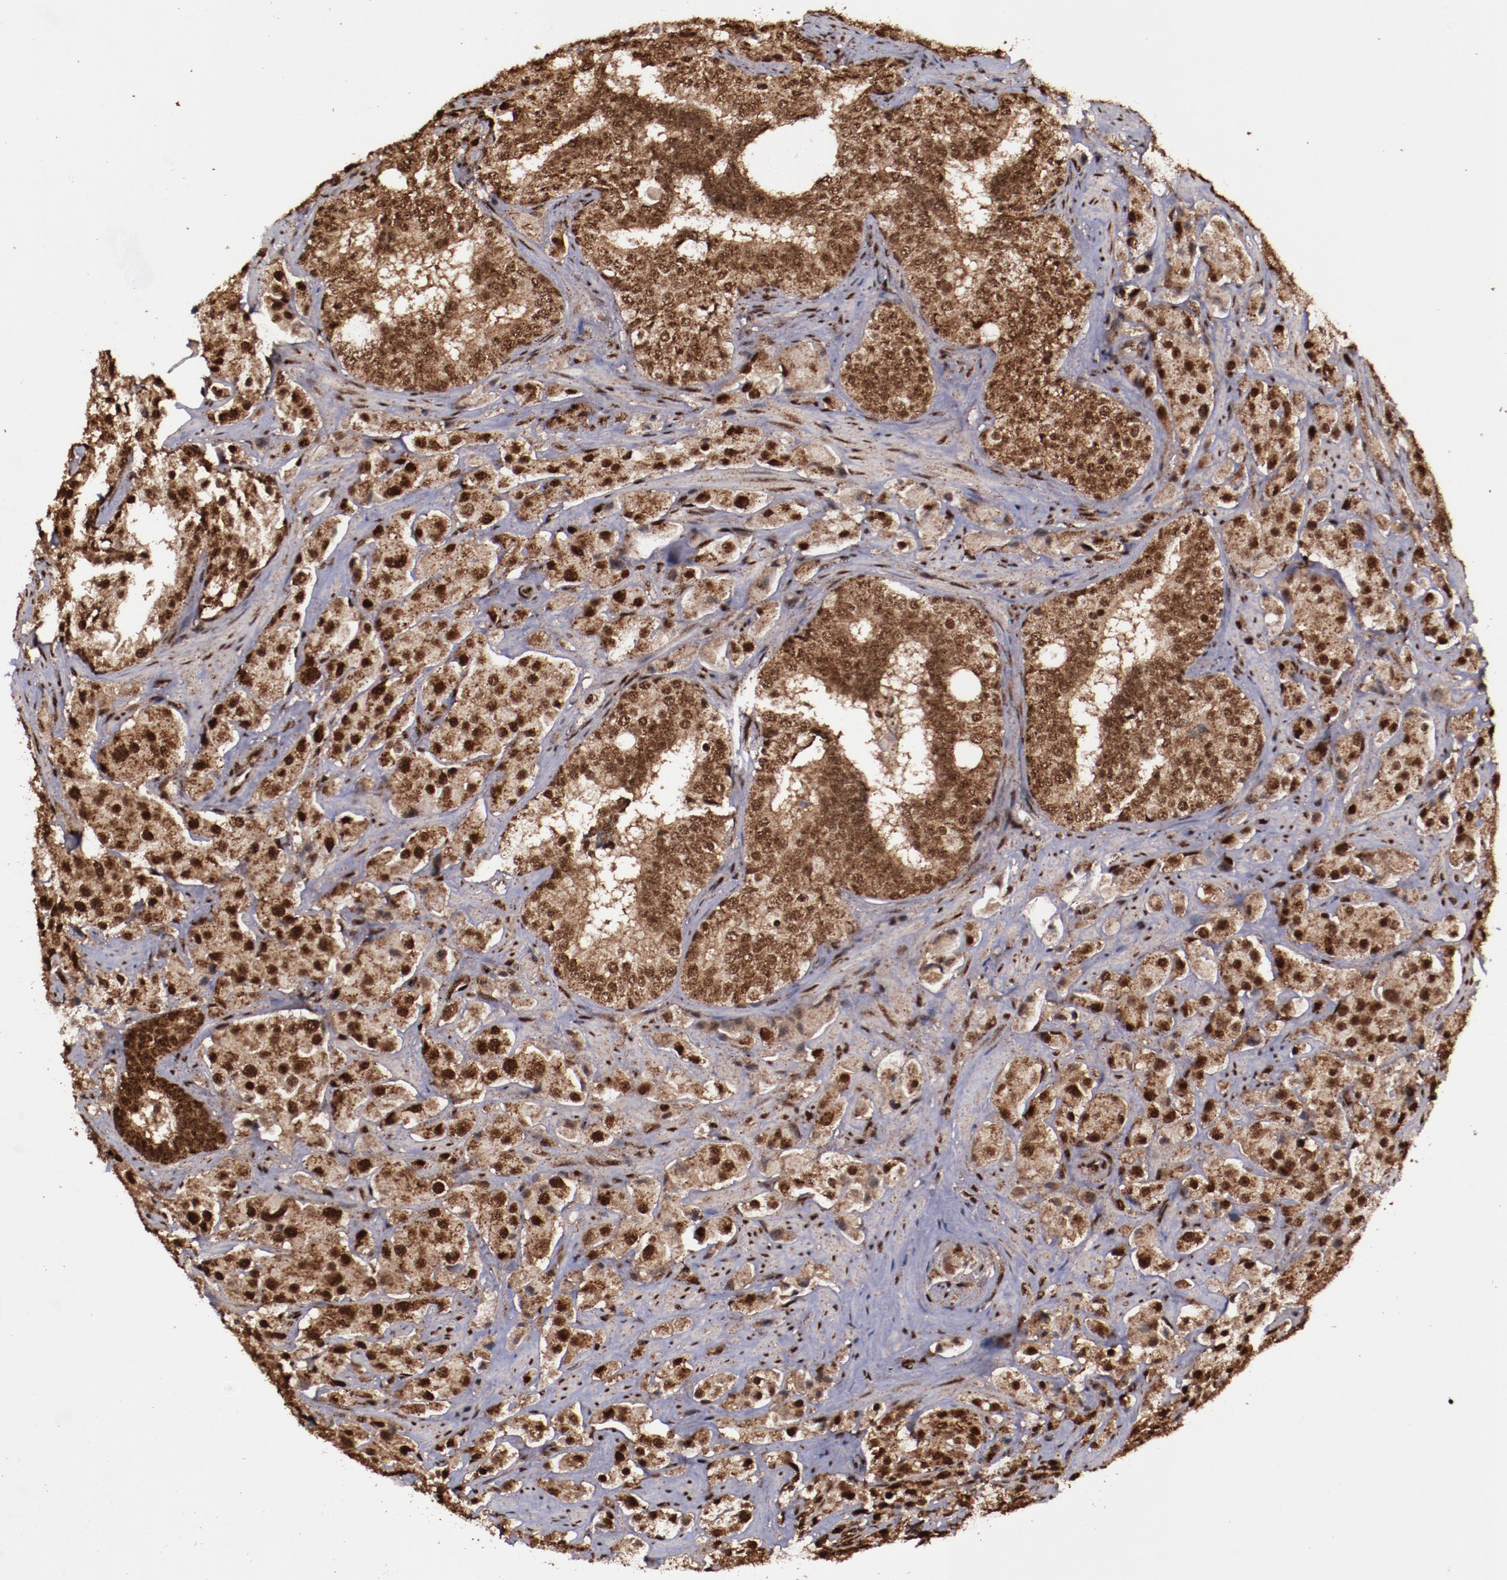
{"staining": {"intensity": "moderate", "quantity": ">75%", "location": "cytoplasmic/membranous,nuclear"}, "tissue": "prostate cancer", "cell_type": "Tumor cells", "image_type": "cancer", "snomed": [{"axis": "morphology", "description": "Adenocarcinoma, Medium grade"}, {"axis": "topography", "description": "Prostate"}], "caption": "Immunohistochemical staining of human prostate adenocarcinoma (medium-grade) displays moderate cytoplasmic/membranous and nuclear protein positivity in about >75% of tumor cells. (DAB (3,3'-diaminobenzidine) = brown stain, brightfield microscopy at high magnification).", "gene": "SNW1", "patient": {"sex": "male", "age": 70}}